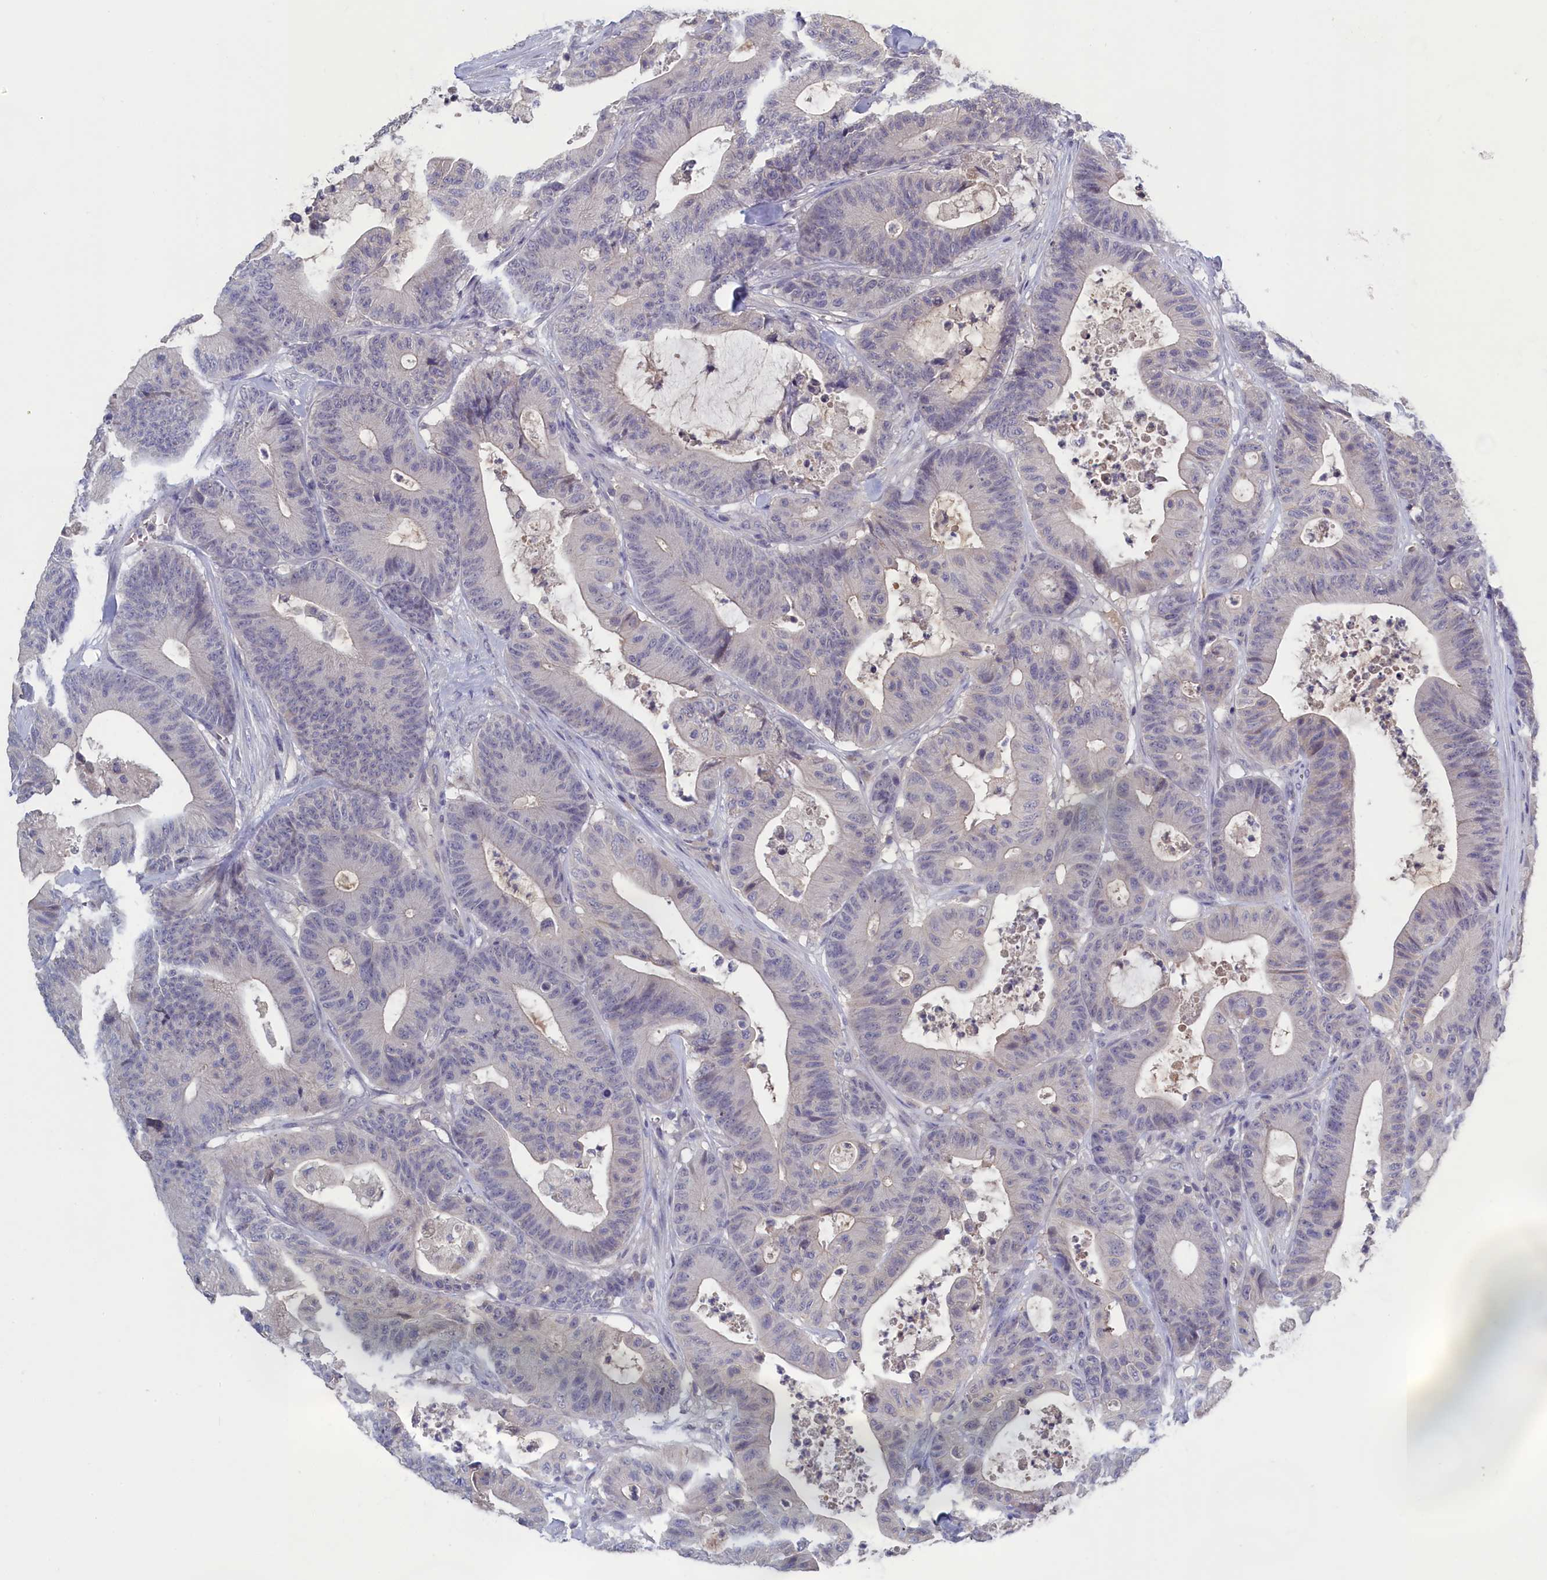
{"staining": {"intensity": "negative", "quantity": "none", "location": "none"}, "tissue": "colorectal cancer", "cell_type": "Tumor cells", "image_type": "cancer", "snomed": [{"axis": "morphology", "description": "Adenocarcinoma, NOS"}, {"axis": "topography", "description": "Colon"}], "caption": "Tumor cells are negative for protein expression in human colorectal cancer. The staining is performed using DAB brown chromogen with nuclei counter-stained in using hematoxylin.", "gene": "CELF5", "patient": {"sex": "female", "age": 84}}